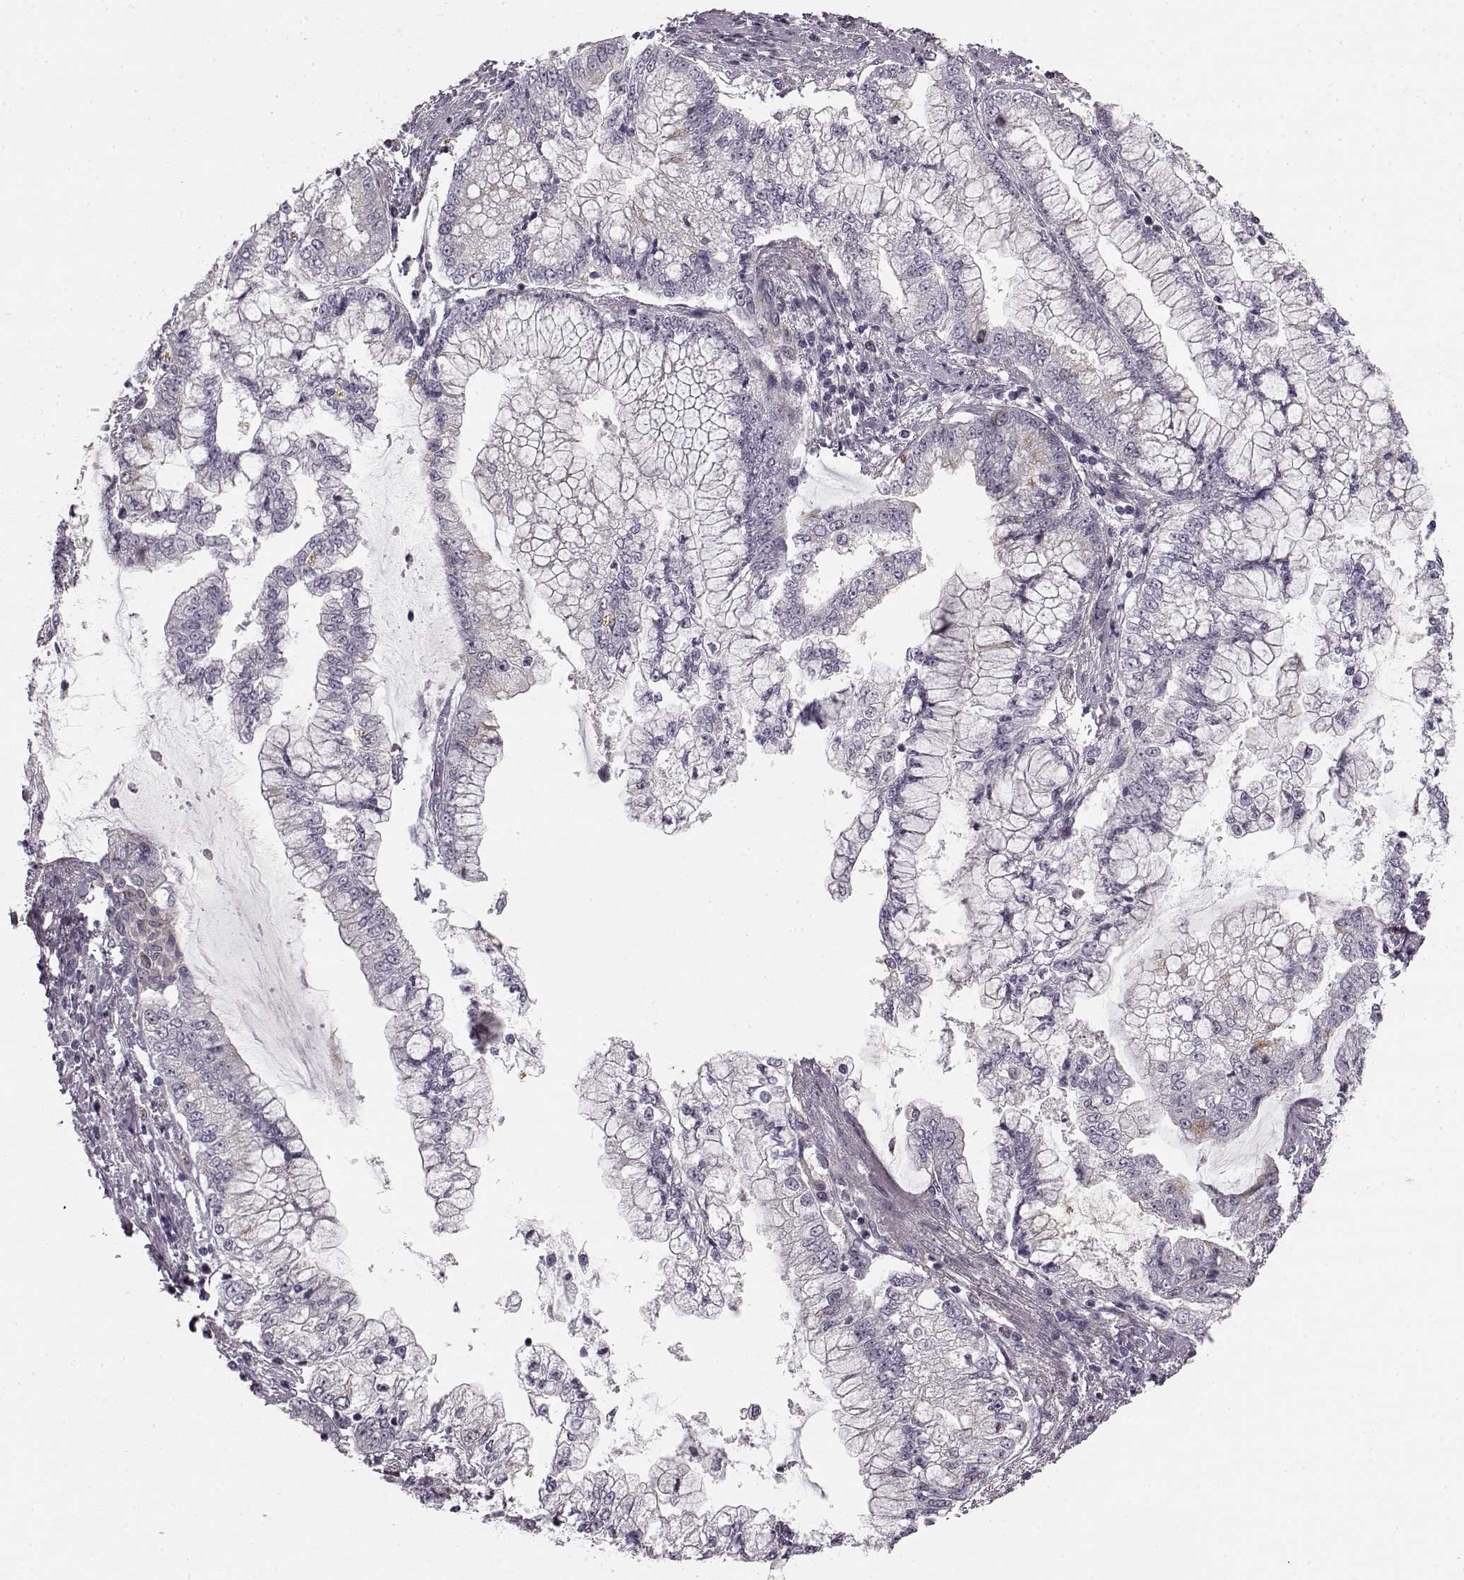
{"staining": {"intensity": "negative", "quantity": "none", "location": "none"}, "tissue": "stomach cancer", "cell_type": "Tumor cells", "image_type": "cancer", "snomed": [{"axis": "morphology", "description": "Adenocarcinoma, NOS"}, {"axis": "topography", "description": "Stomach, upper"}], "caption": "Immunohistochemistry (IHC) of stomach cancer (adenocarcinoma) exhibits no expression in tumor cells.", "gene": "HMMR", "patient": {"sex": "female", "age": 74}}